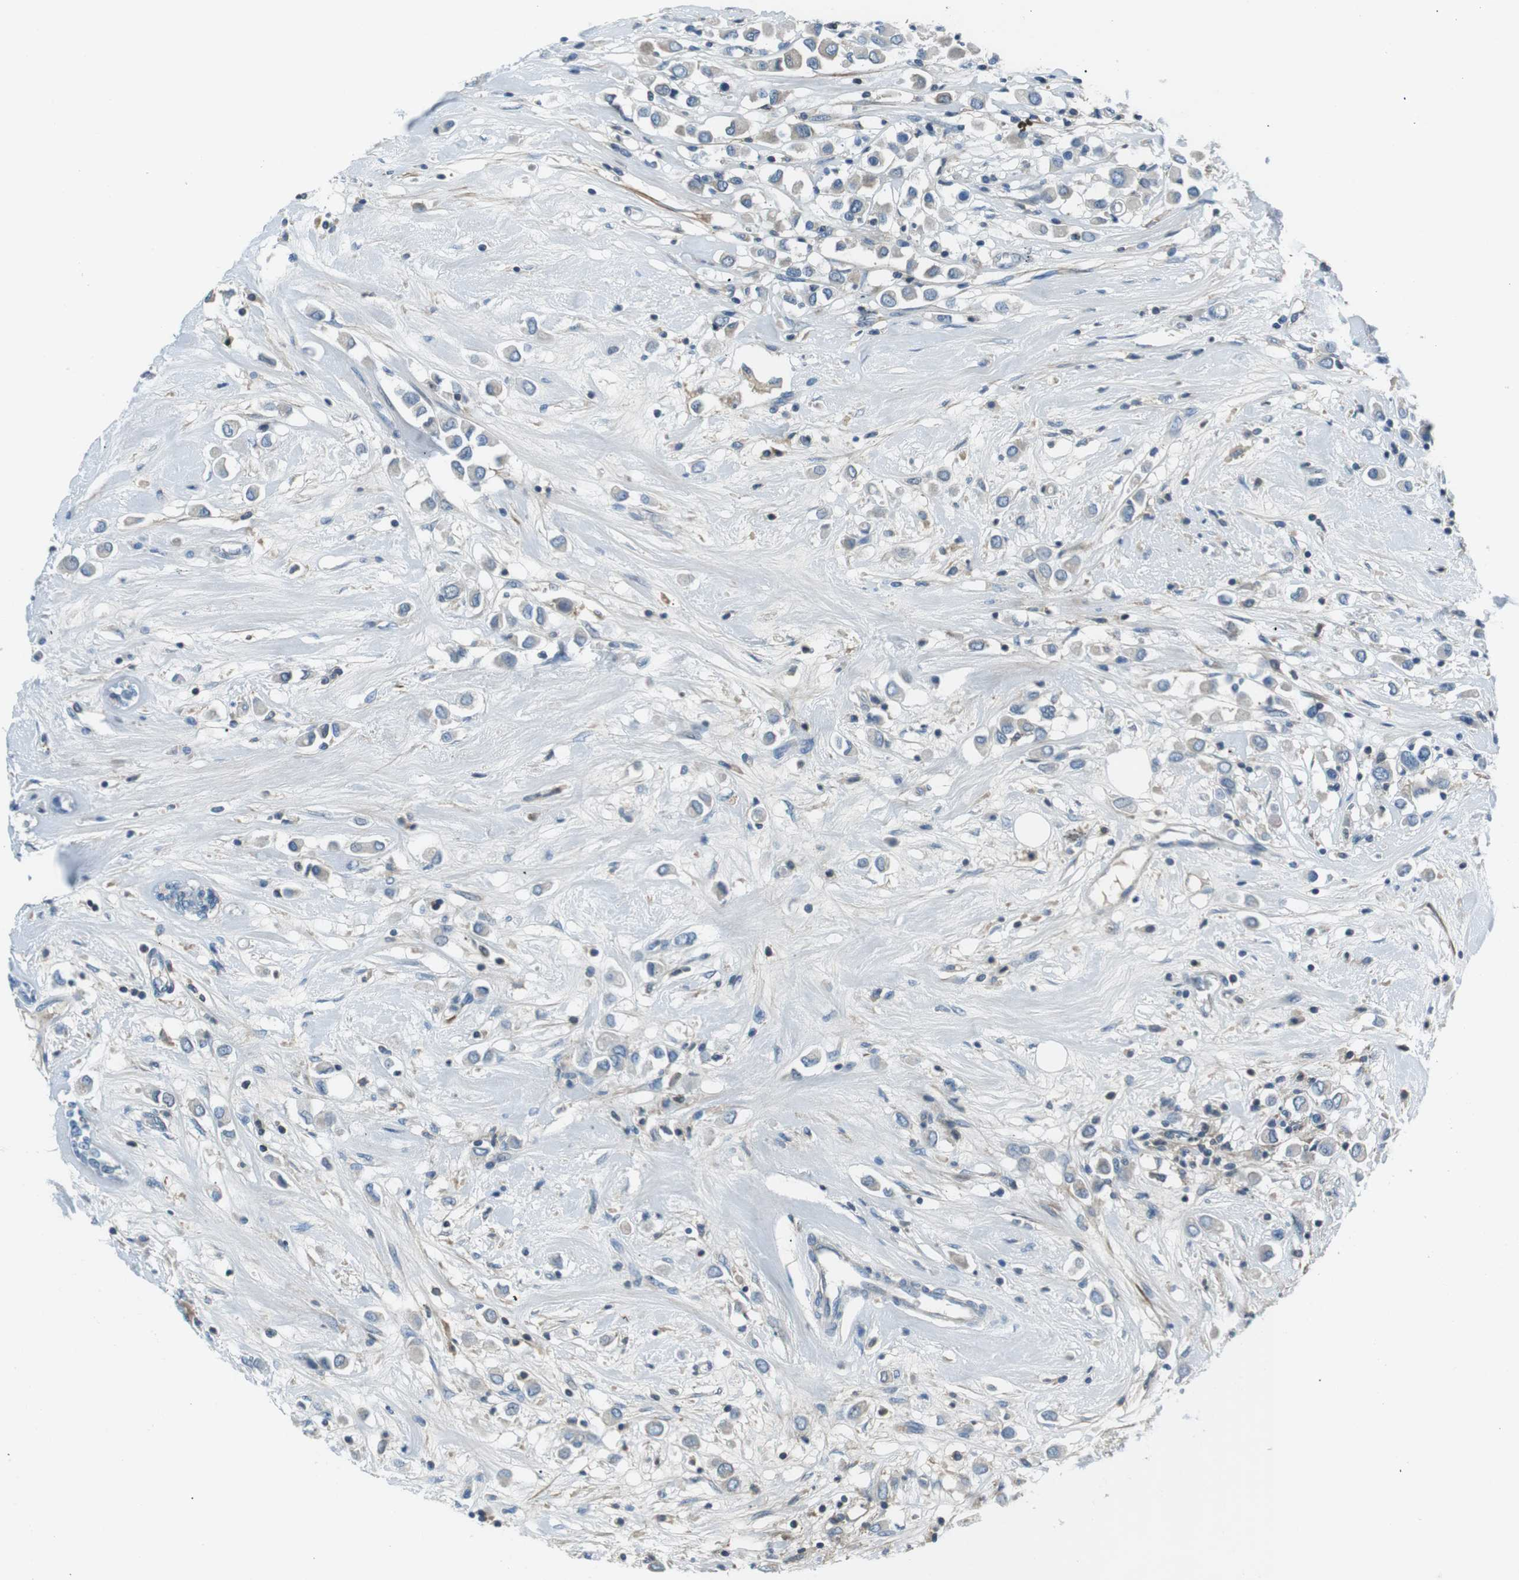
{"staining": {"intensity": "weak", "quantity": "<25%", "location": "cytoplasmic/membranous"}, "tissue": "breast cancer", "cell_type": "Tumor cells", "image_type": "cancer", "snomed": [{"axis": "morphology", "description": "Duct carcinoma"}, {"axis": "topography", "description": "Breast"}], "caption": "Immunohistochemistry histopathology image of neoplastic tissue: human breast invasive ductal carcinoma stained with DAB (3,3'-diaminobenzidine) demonstrates no significant protein staining in tumor cells.", "gene": "ARVCF", "patient": {"sex": "female", "age": 61}}